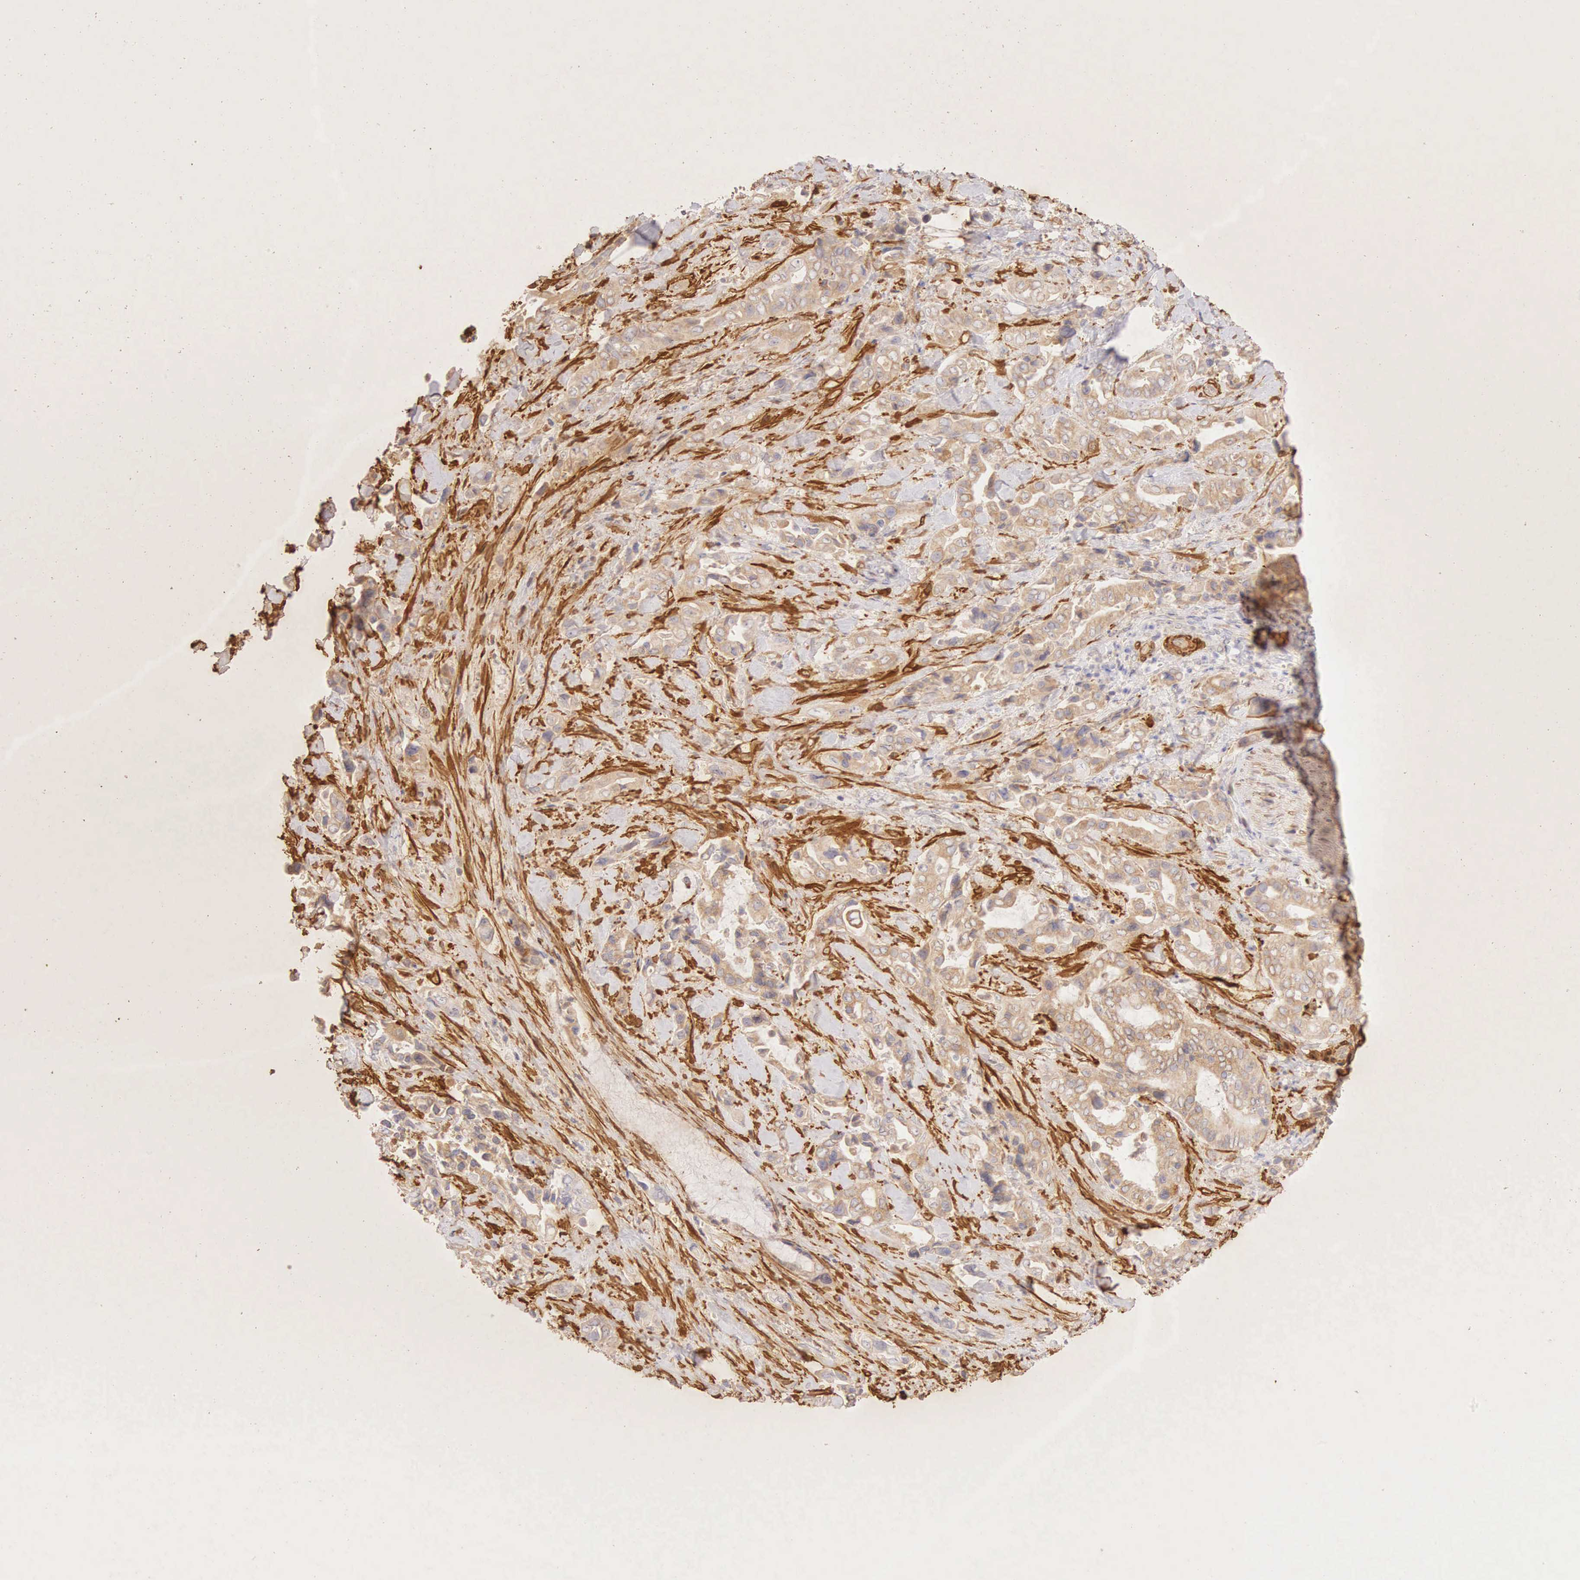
{"staining": {"intensity": "weak", "quantity": "25%-75%", "location": "cytoplasmic/membranous"}, "tissue": "pancreatic cancer", "cell_type": "Tumor cells", "image_type": "cancer", "snomed": [{"axis": "morphology", "description": "Adenocarcinoma, NOS"}, {"axis": "topography", "description": "Pancreas"}], "caption": "Human pancreatic adenocarcinoma stained with a brown dye shows weak cytoplasmic/membranous positive expression in about 25%-75% of tumor cells.", "gene": "CNN1", "patient": {"sex": "male", "age": 69}}